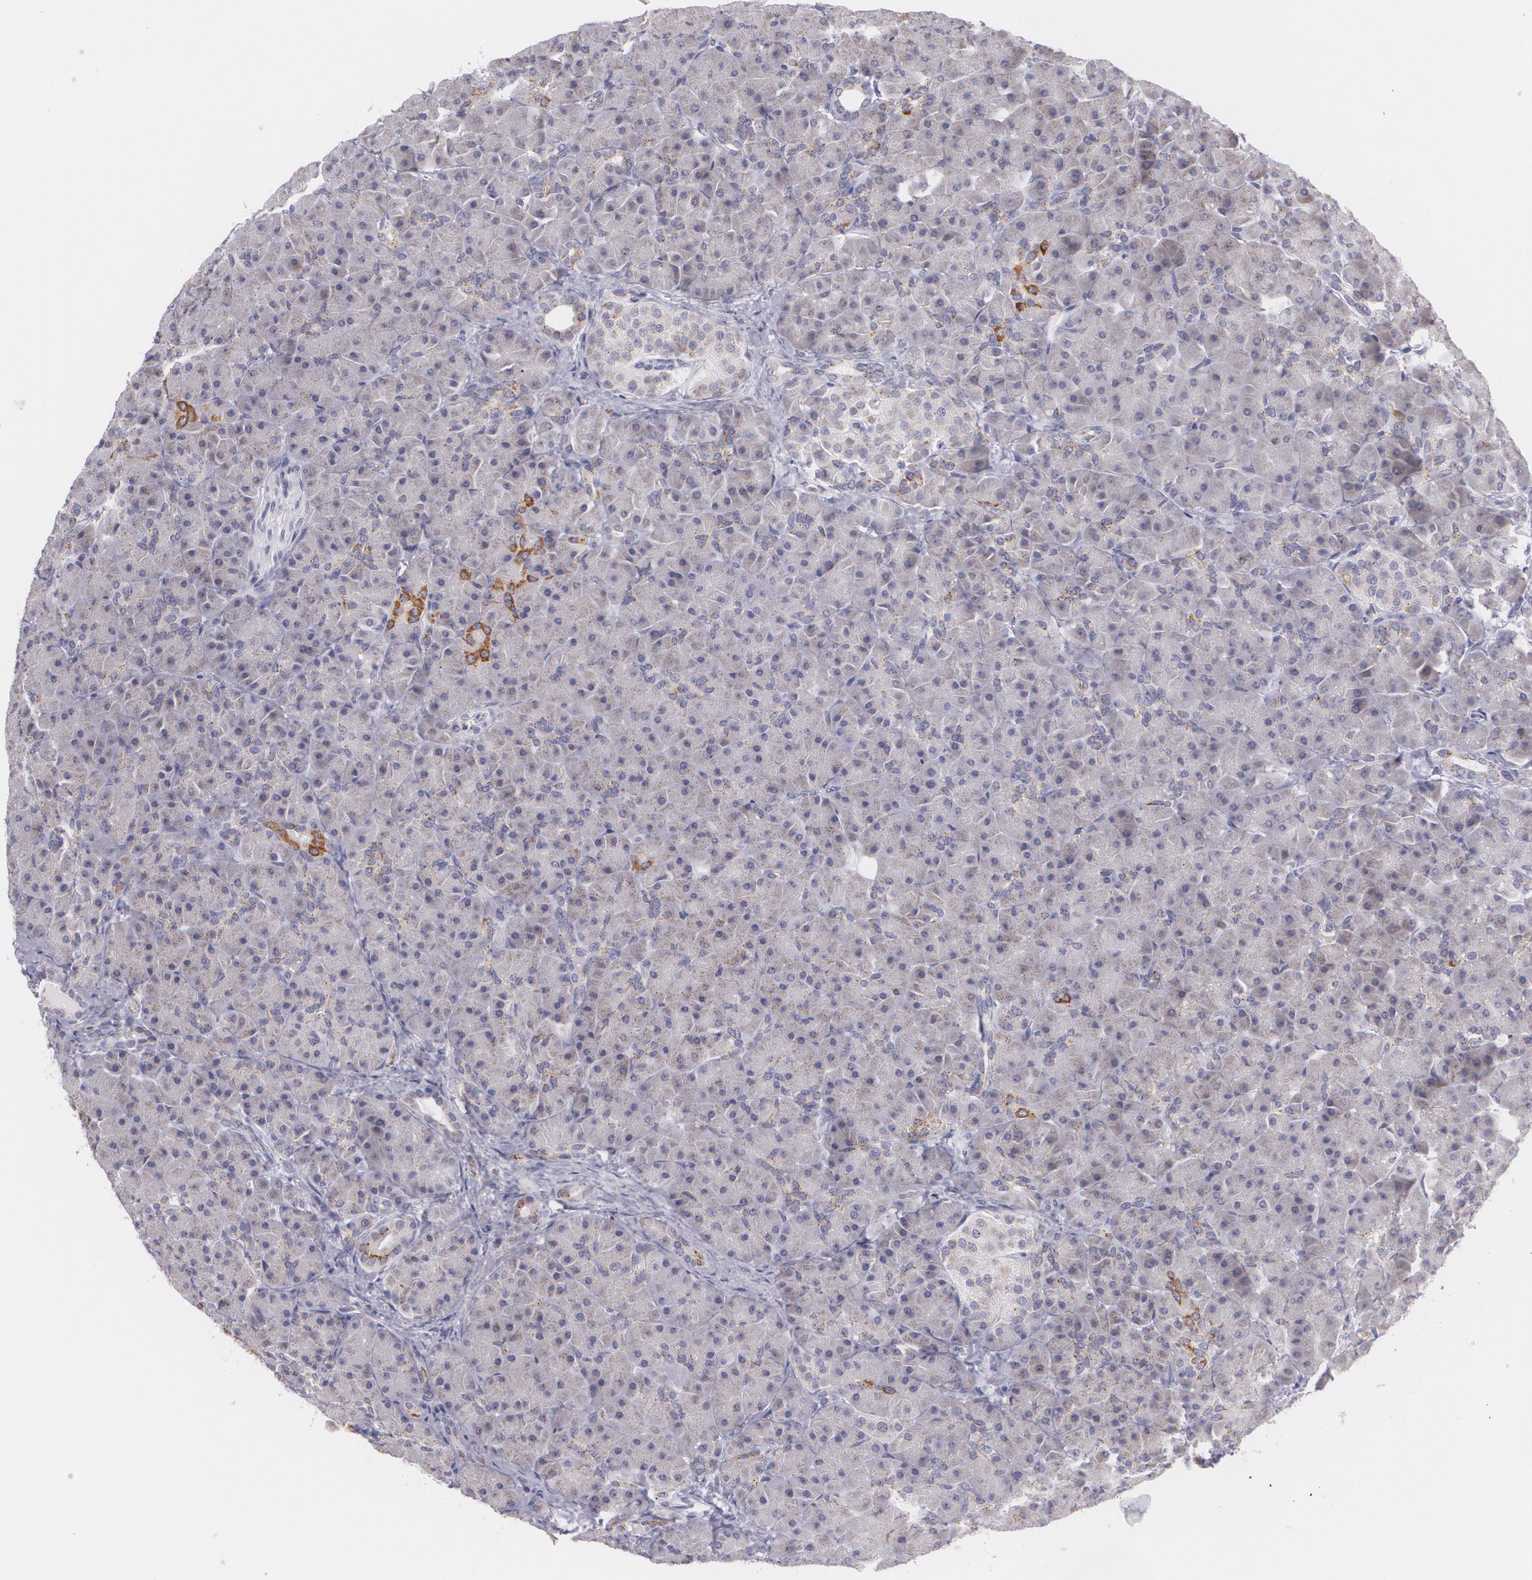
{"staining": {"intensity": "strong", "quantity": "<25%", "location": "cytoplasmic/membranous"}, "tissue": "pancreas", "cell_type": "Exocrine glandular cells", "image_type": "normal", "snomed": [{"axis": "morphology", "description": "Normal tissue, NOS"}, {"axis": "topography", "description": "Pancreas"}], "caption": "Immunohistochemical staining of benign human pancreas reveals medium levels of strong cytoplasmic/membranous expression in about <25% of exocrine glandular cells. The staining is performed using DAB (3,3'-diaminobenzidine) brown chromogen to label protein expression. The nuclei are counter-stained blue using hematoxylin.", "gene": "CILK1", "patient": {"sex": "male", "age": 66}}